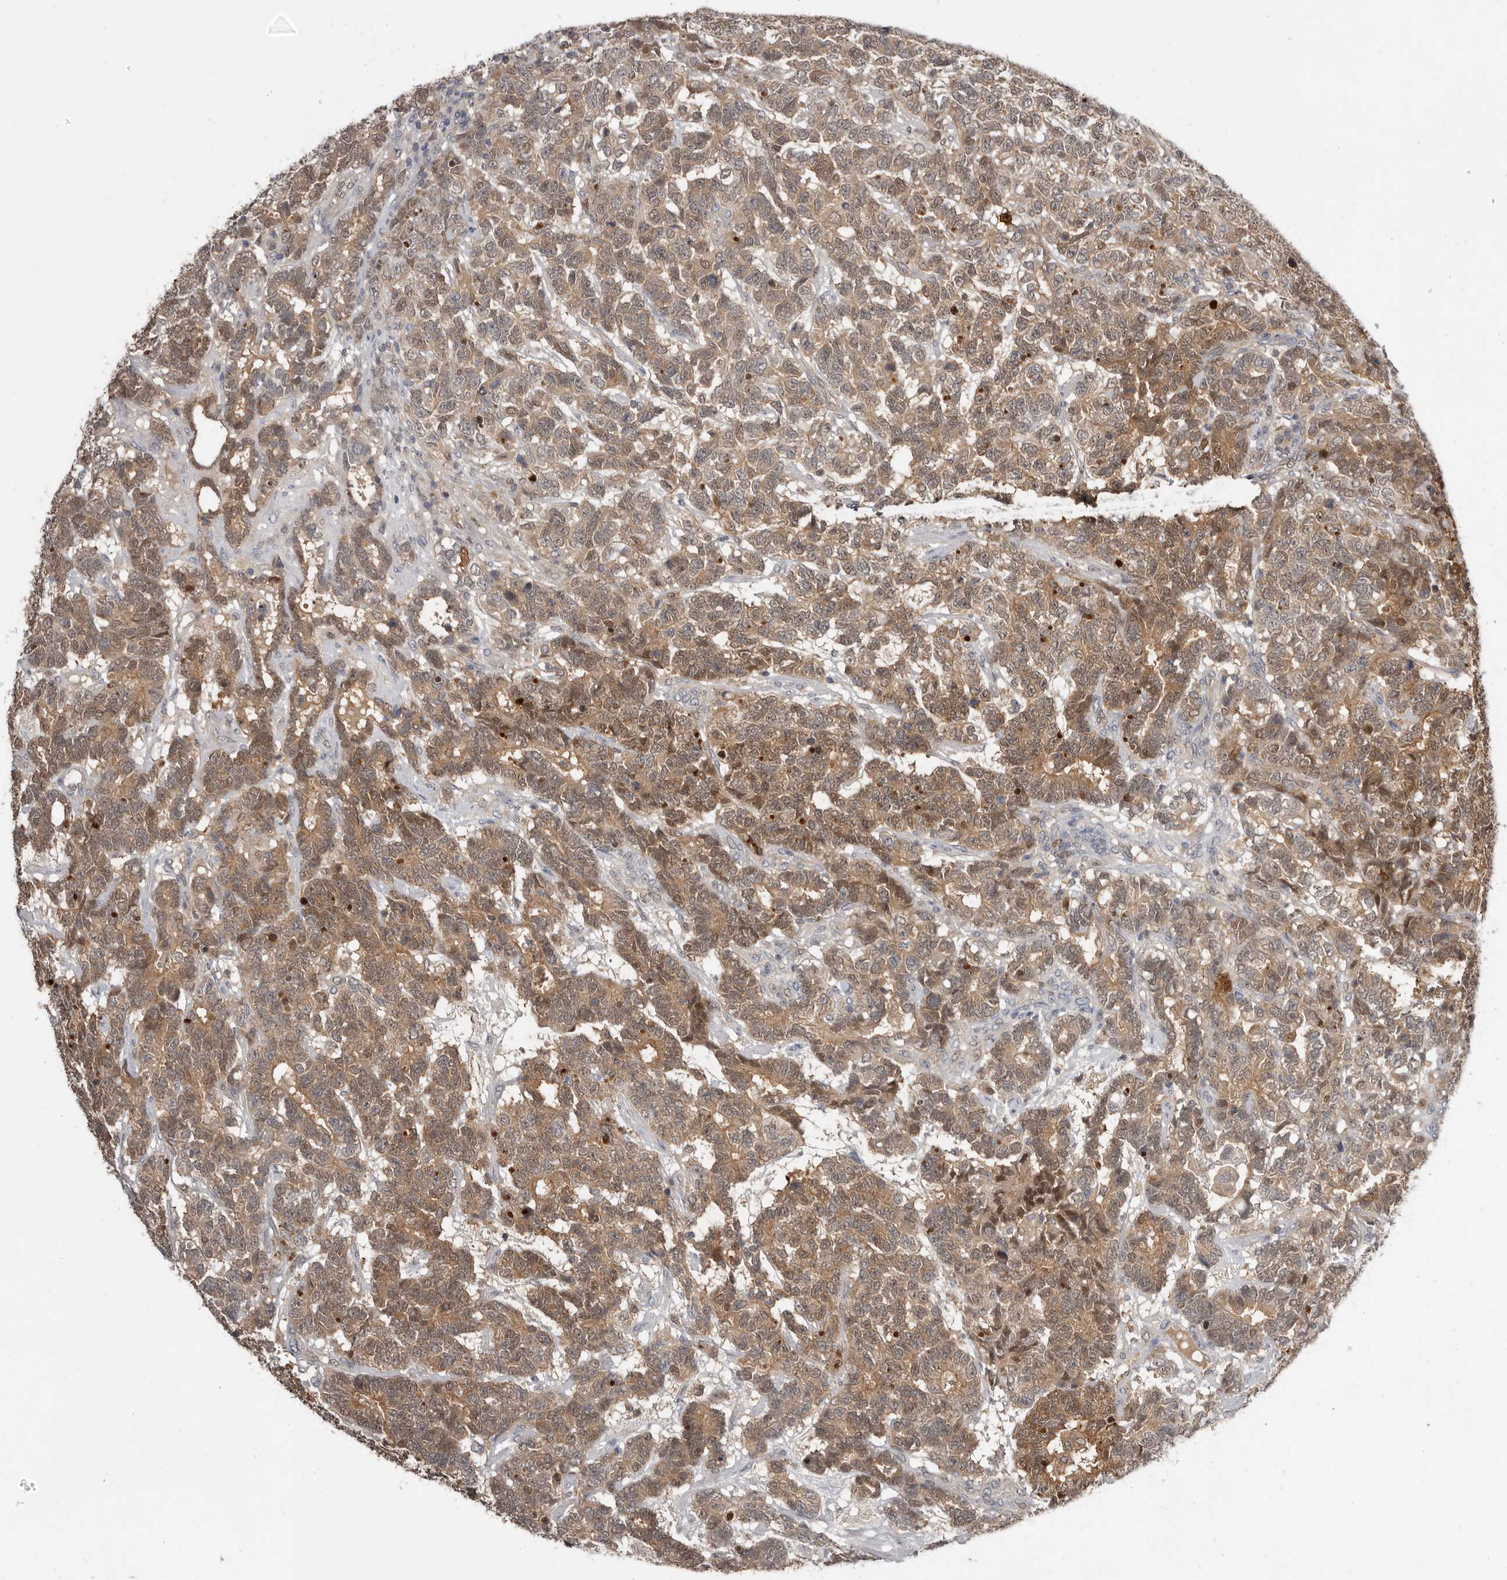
{"staining": {"intensity": "moderate", "quantity": ">75%", "location": "cytoplasmic/membranous"}, "tissue": "testis cancer", "cell_type": "Tumor cells", "image_type": "cancer", "snomed": [{"axis": "morphology", "description": "Carcinoma, Embryonal, NOS"}, {"axis": "topography", "description": "Testis"}], "caption": "An immunohistochemistry (IHC) image of neoplastic tissue is shown. Protein staining in brown shows moderate cytoplasmic/membranous positivity in testis embryonal carcinoma within tumor cells.", "gene": "RBKS", "patient": {"sex": "male", "age": 26}}